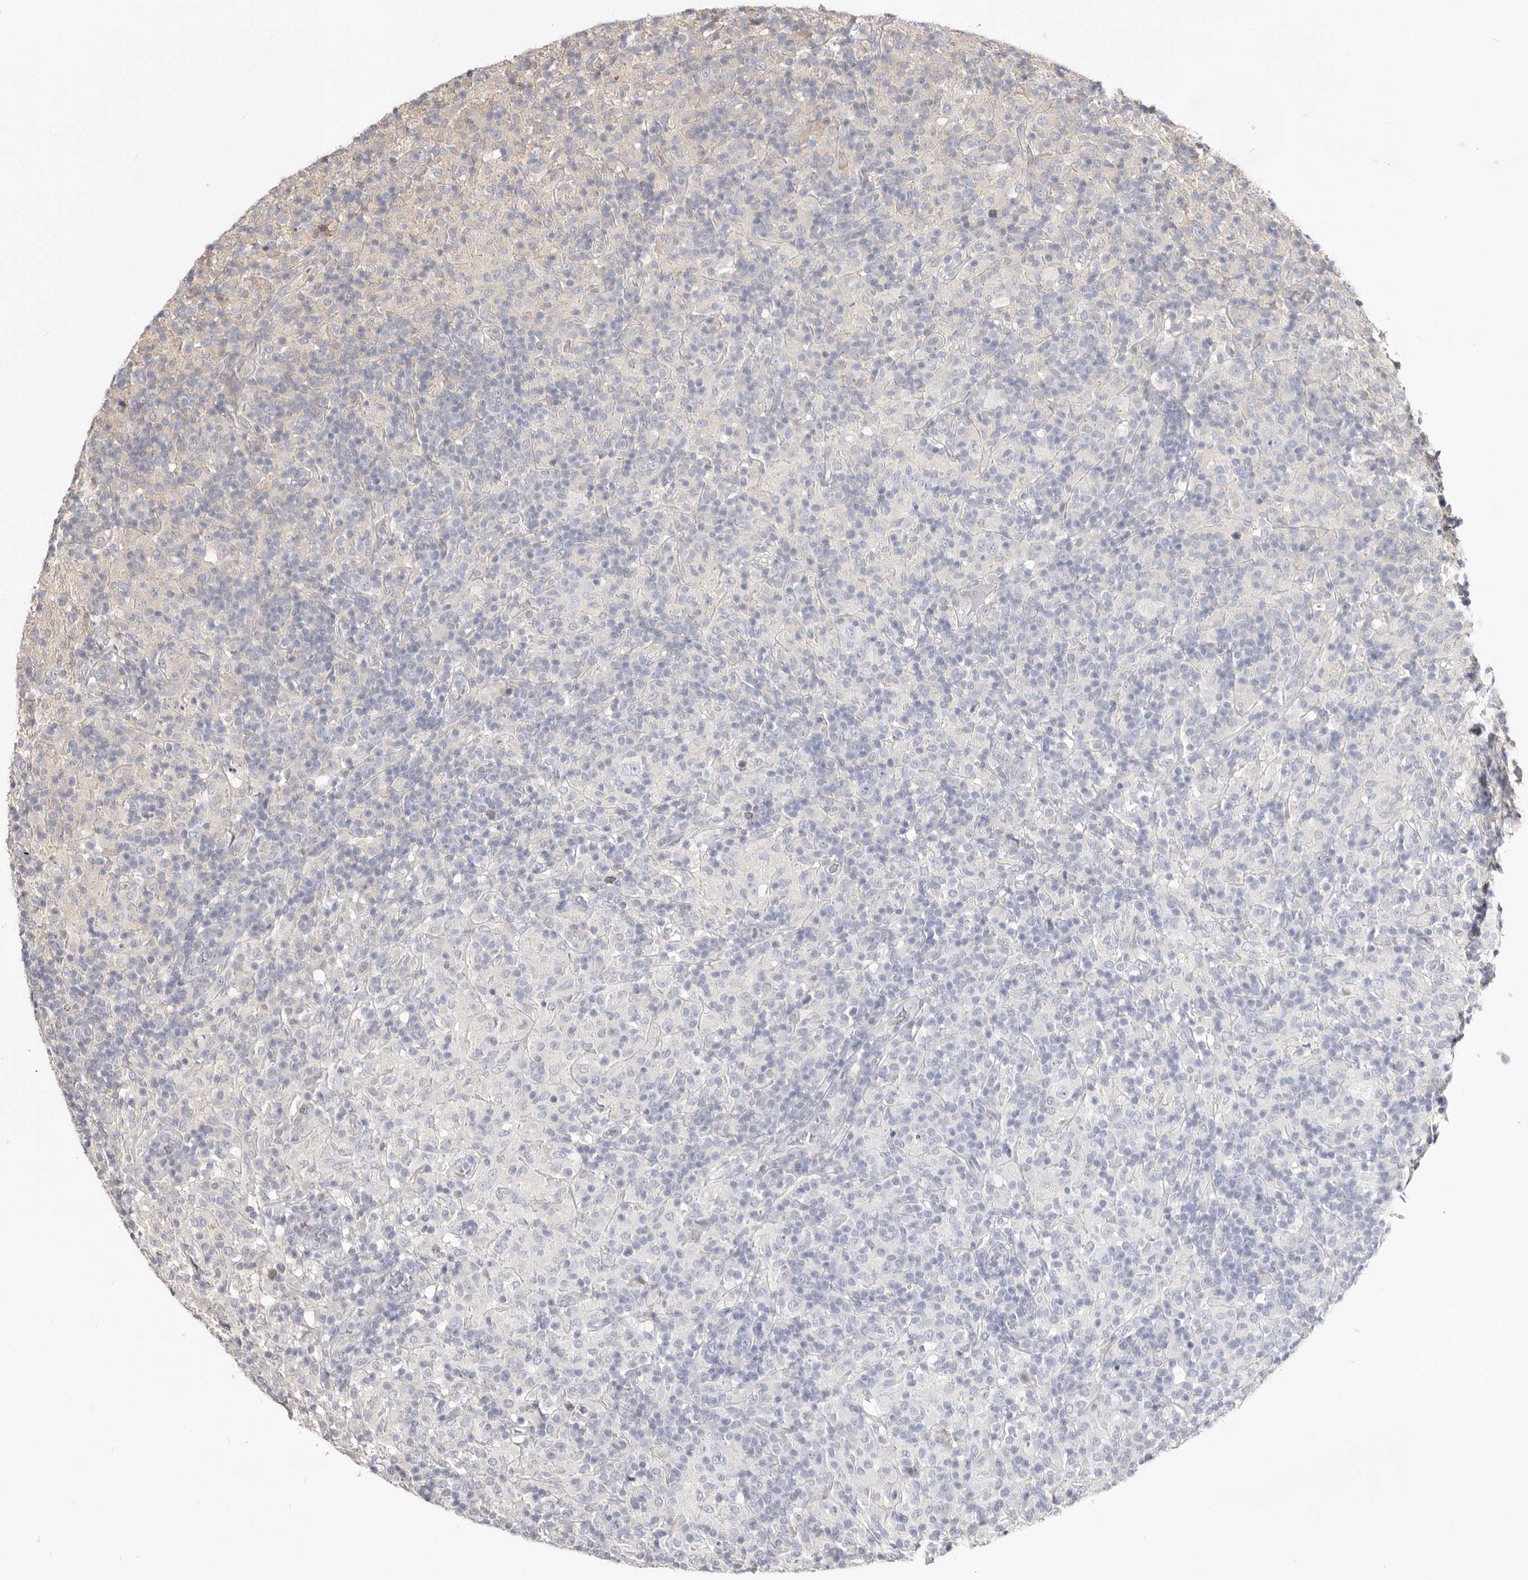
{"staining": {"intensity": "negative", "quantity": "none", "location": "none"}, "tissue": "lymphoma", "cell_type": "Tumor cells", "image_type": "cancer", "snomed": [{"axis": "morphology", "description": "Hodgkin's disease, NOS"}, {"axis": "topography", "description": "Lymph node"}], "caption": "IHC of human Hodgkin's disease shows no expression in tumor cells.", "gene": "TC2N", "patient": {"sex": "male", "age": 70}}